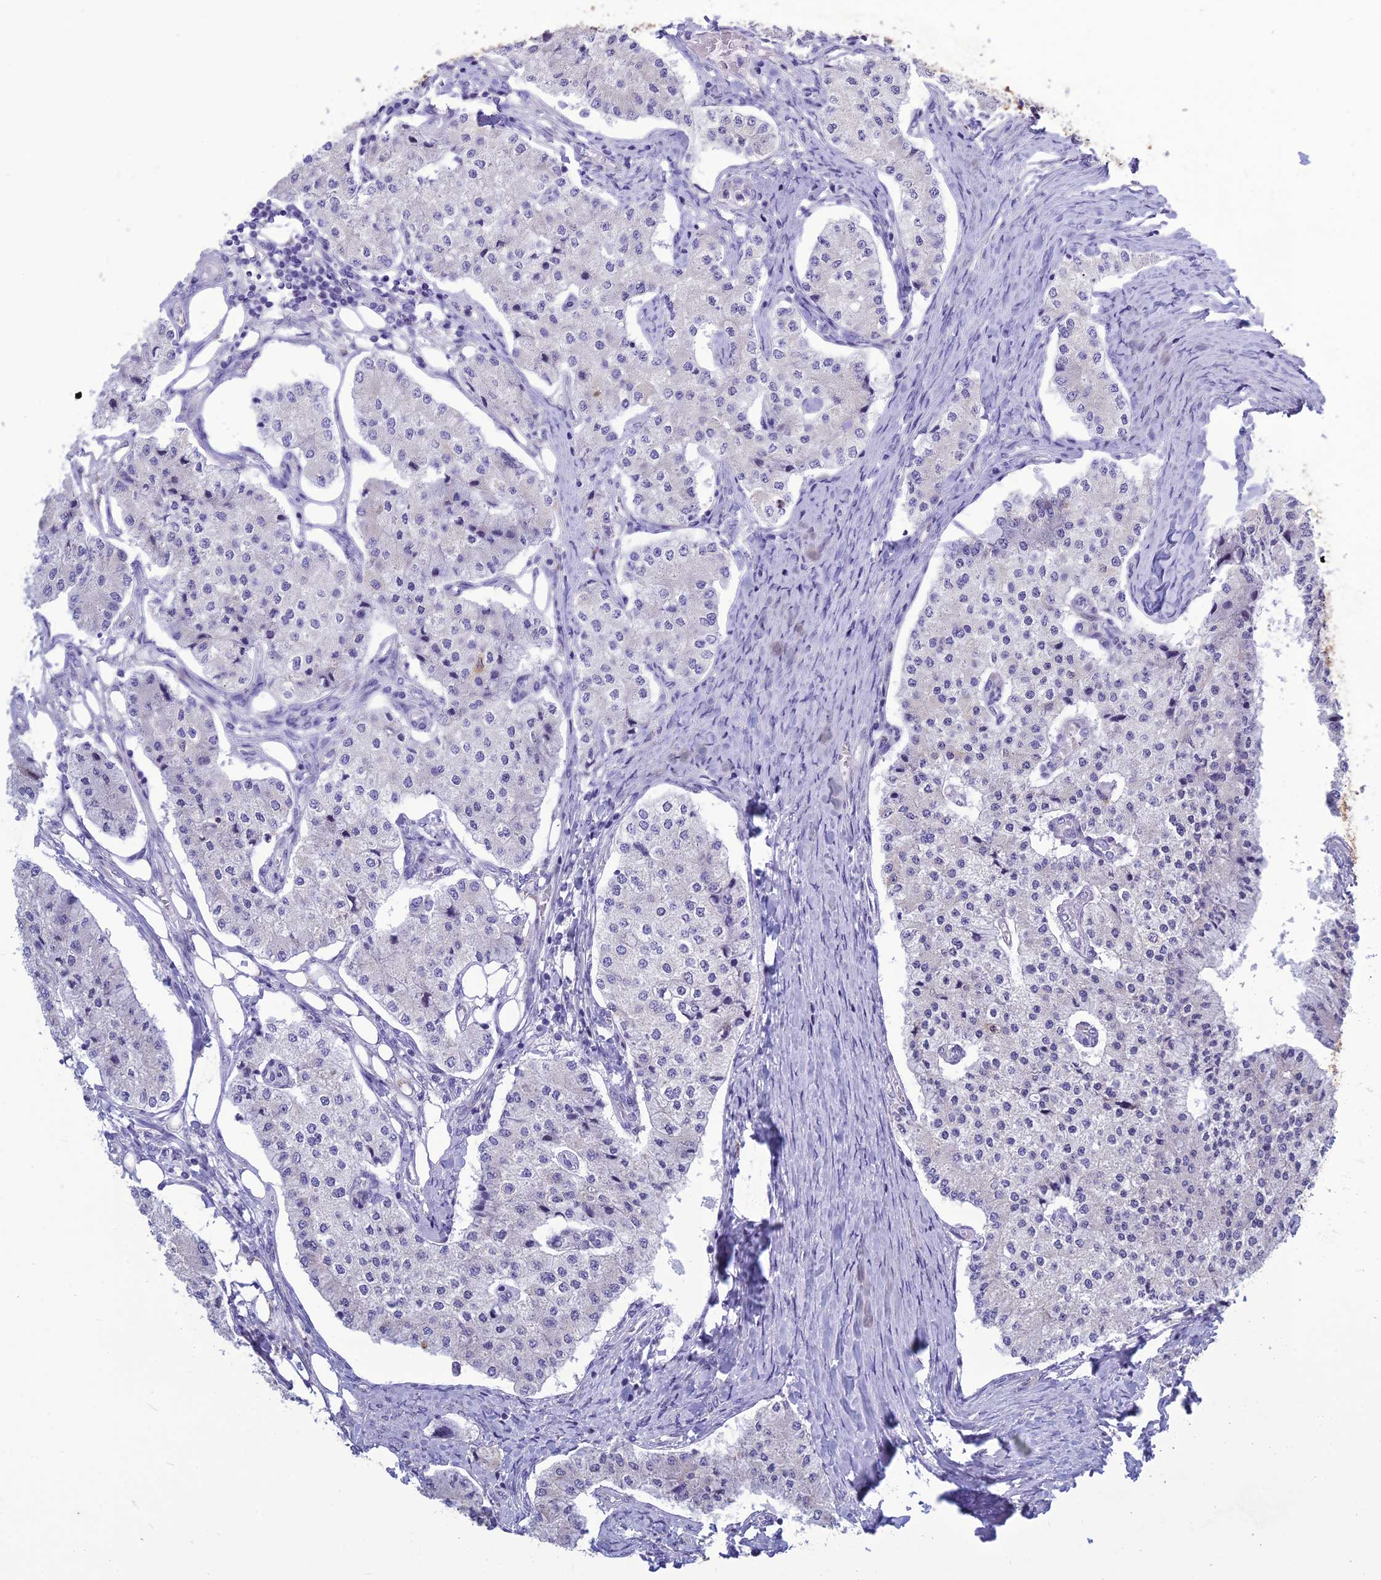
{"staining": {"intensity": "negative", "quantity": "none", "location": "none"}, "tissue": "carcinoid", "cell_type": "Tumor cells", "image_type": "cancer", "snomed": [{"axis": "morphology", "description": "Carcinoid, malignant, NOS"}, {"axis": "topography", "description": "Colon"}], "caption": "Tumor cells are negative for brown protein staining in carcinoid.", "gene": "BHMT2", "patient": {"sex": "female", "age": 52}}